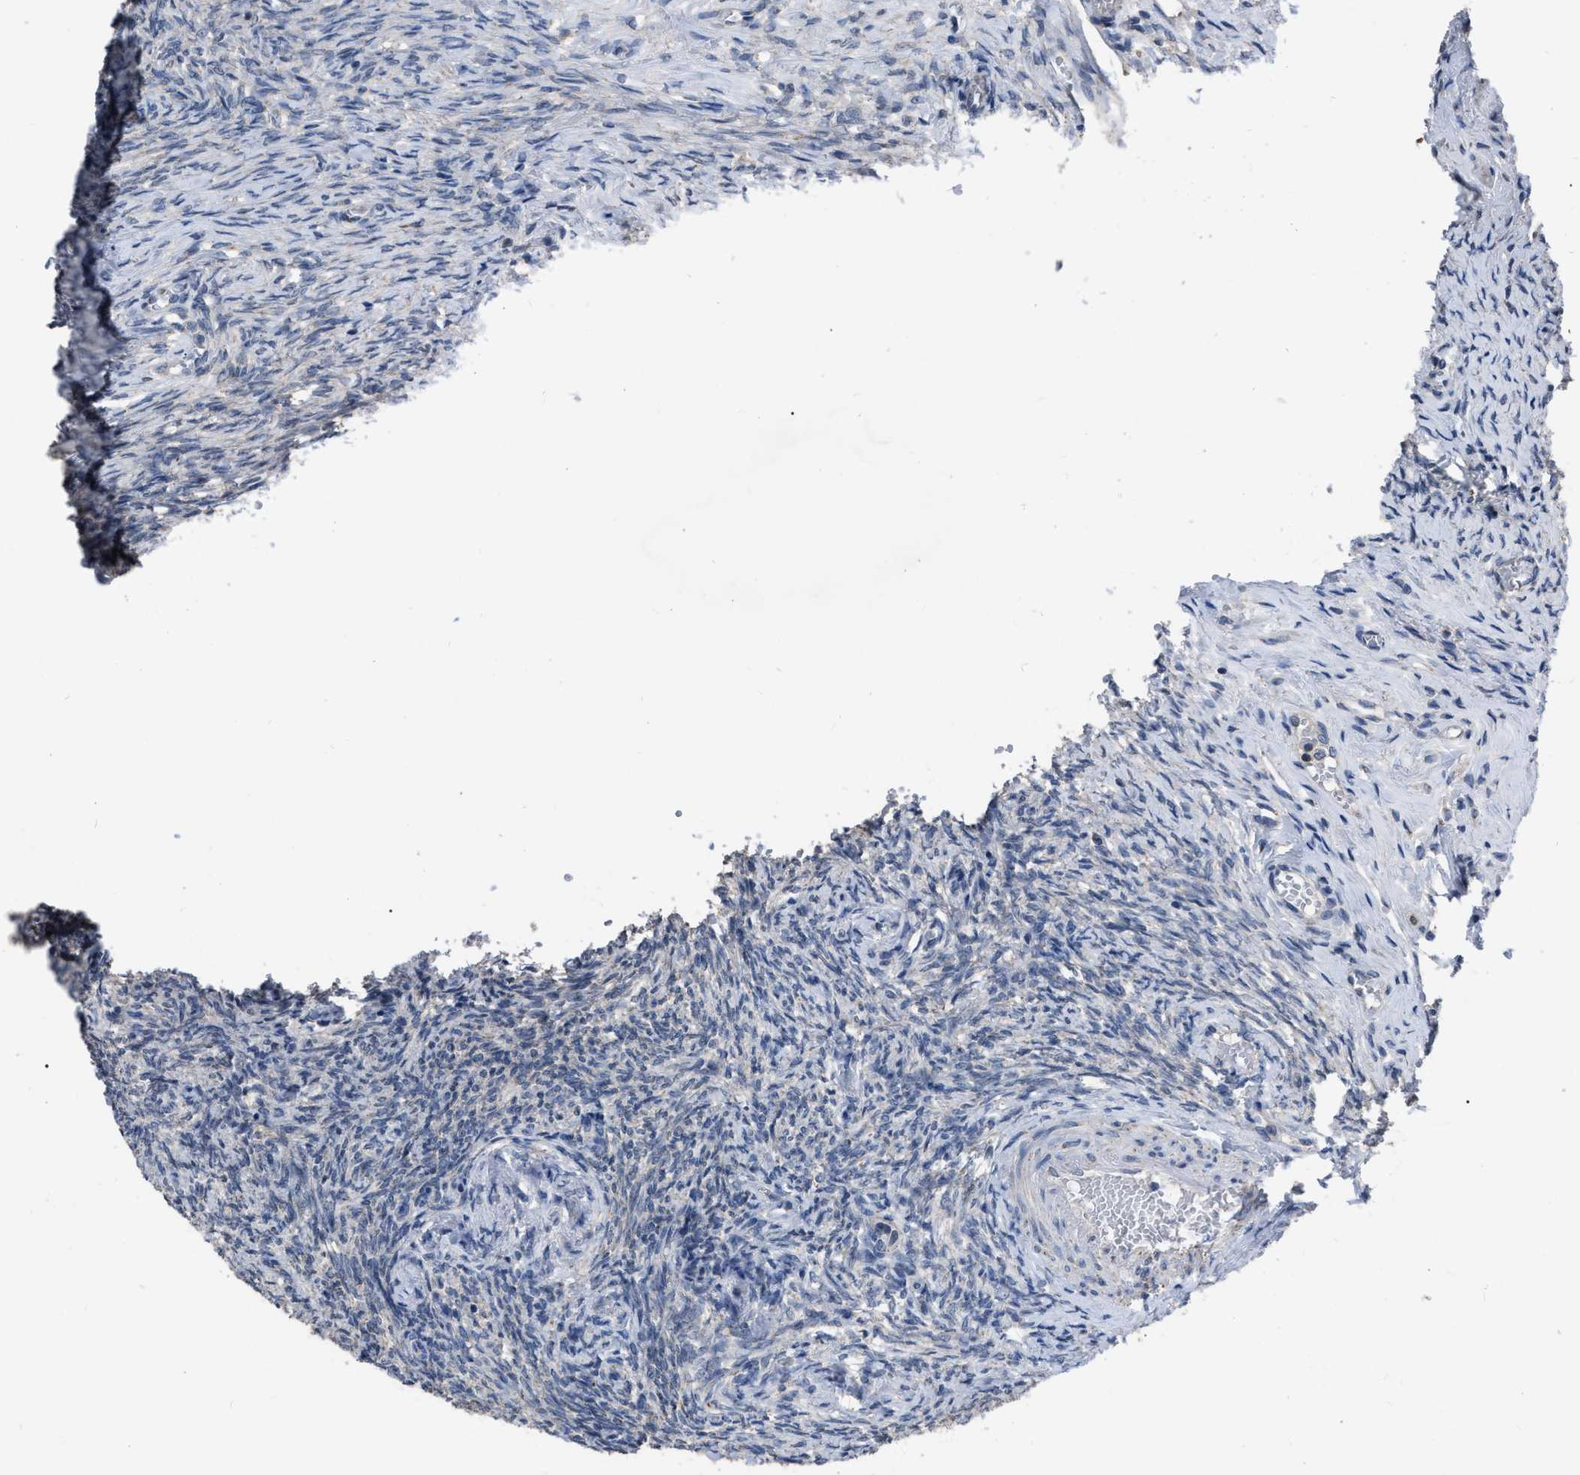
{"staining": {"intensity": "moderate", "quantity": ">75%", "location": "cytoplasmic/membranous"}, "tissue": "ovary", "cell_type": "Follicle cells", "image_type": "normal", "snomed": [{"axis": "morphology", "description": "Normal tissue, NOS"}, {"axis": "topography", "description": "Ovary"}], "caption": "Approximately >75% of follicle cells in normal ovary display moderate cytoplasmic/membranous protein positivity as visualized by brown immunohistochemical staining.", "gene": "DDX56", "patient": {"sex": "female", "age": 41}}